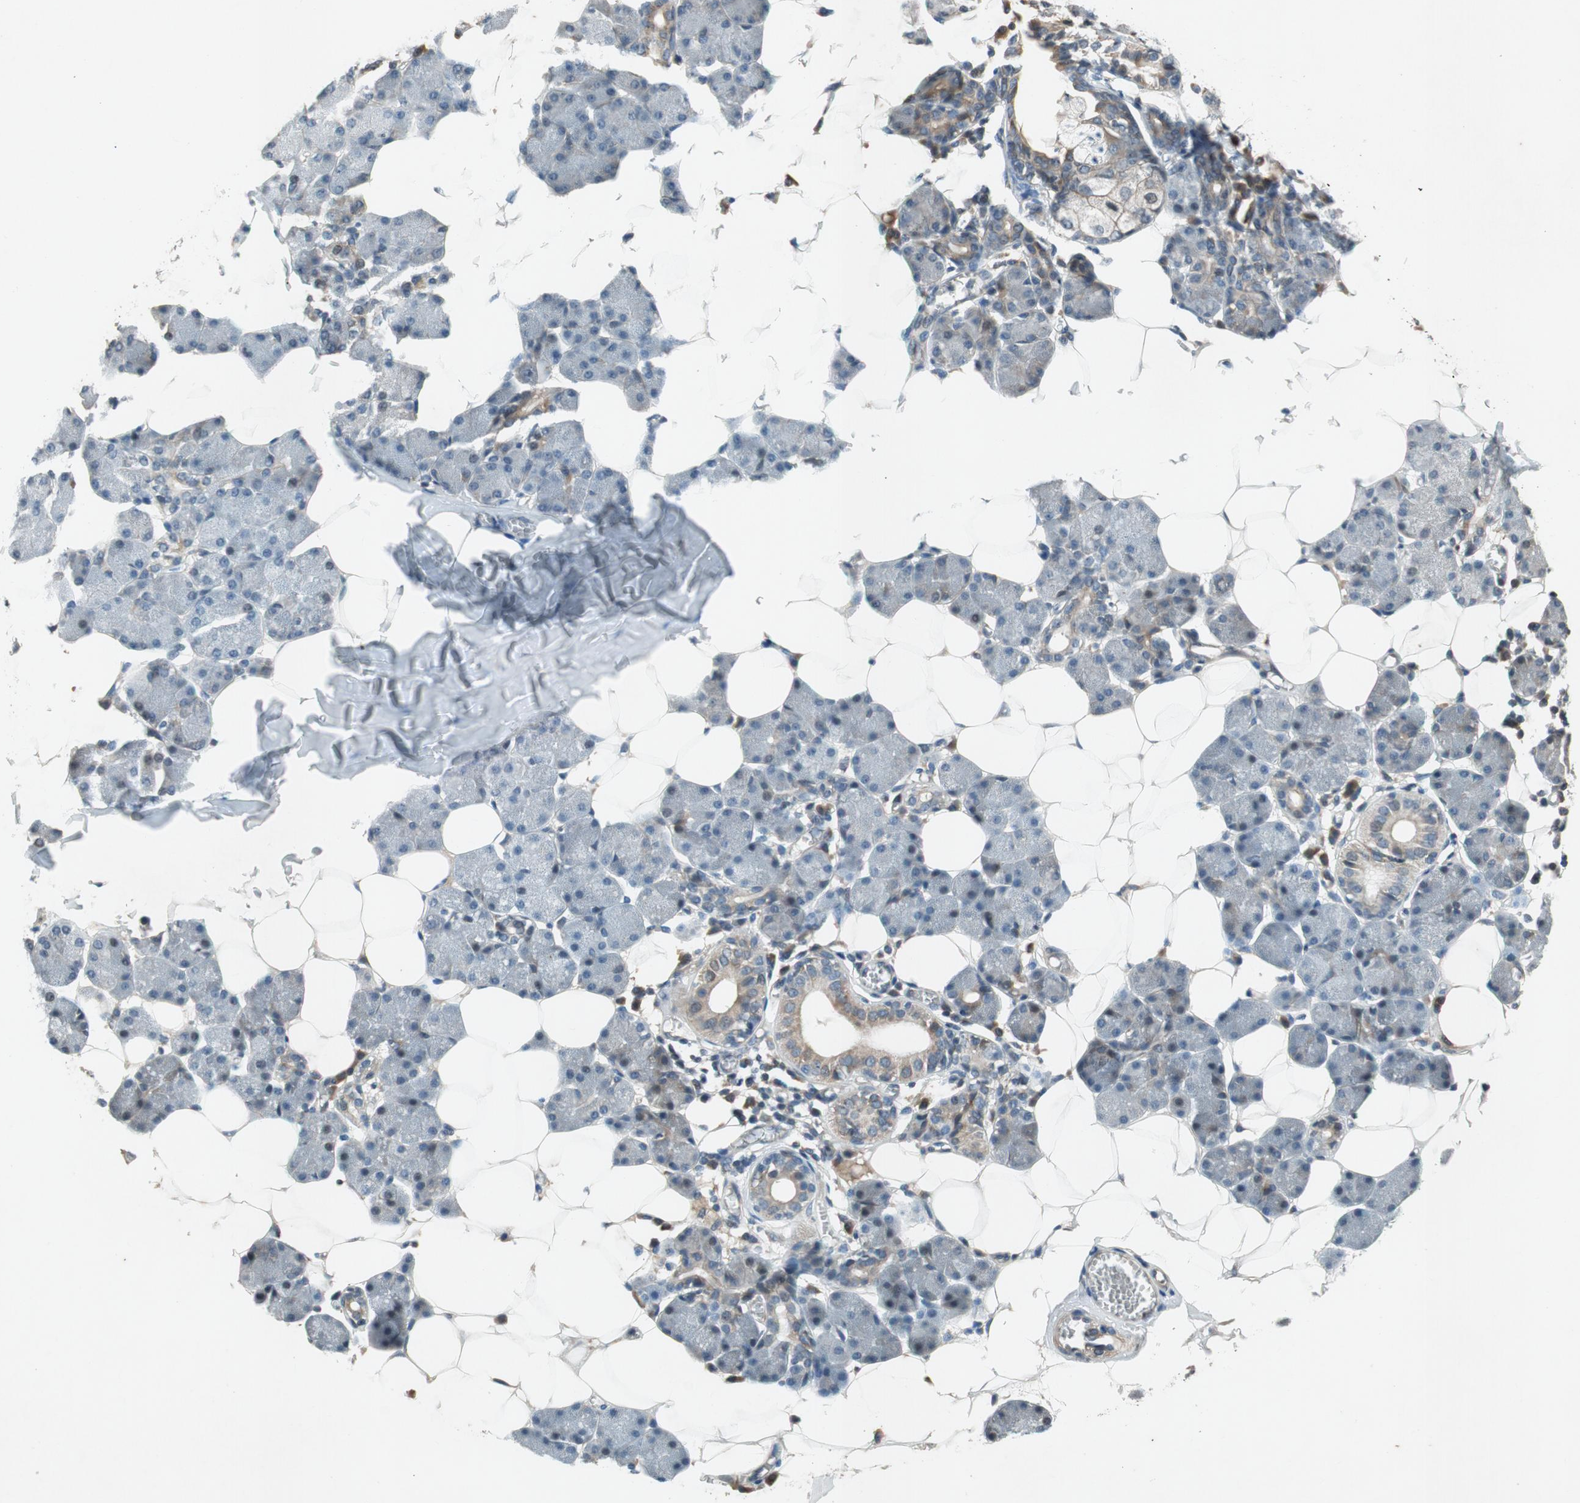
{"staining": {"intensity": "weak", "quantity": ">75%", "location": "cytoplasmic/membranous"}, "tissue": "salivary gland", "cell_type": "Glandular cells", "image_type": "normal", "snomed": [{"axis": "morphology", "description": "Normal tissue, NOS"}, {"axis": "morphology", "description": "Adenoma, NOS"}, {"axis": "topography", "description": "Salivary gland"}], "caption": "Immunohistochemistry (IHC) of benign human salivary gland reveals low levels of weak cytoplasmic/membranous staining in about >75% of glandular cells. The staining was performed using DAB to visualize the protein expression in brown, while the nuclei were stained in blue with hematoxylin (Magnification: 20x).", "gene": "ATP2C1", "patient": {"sex": "female", "age": 32}}